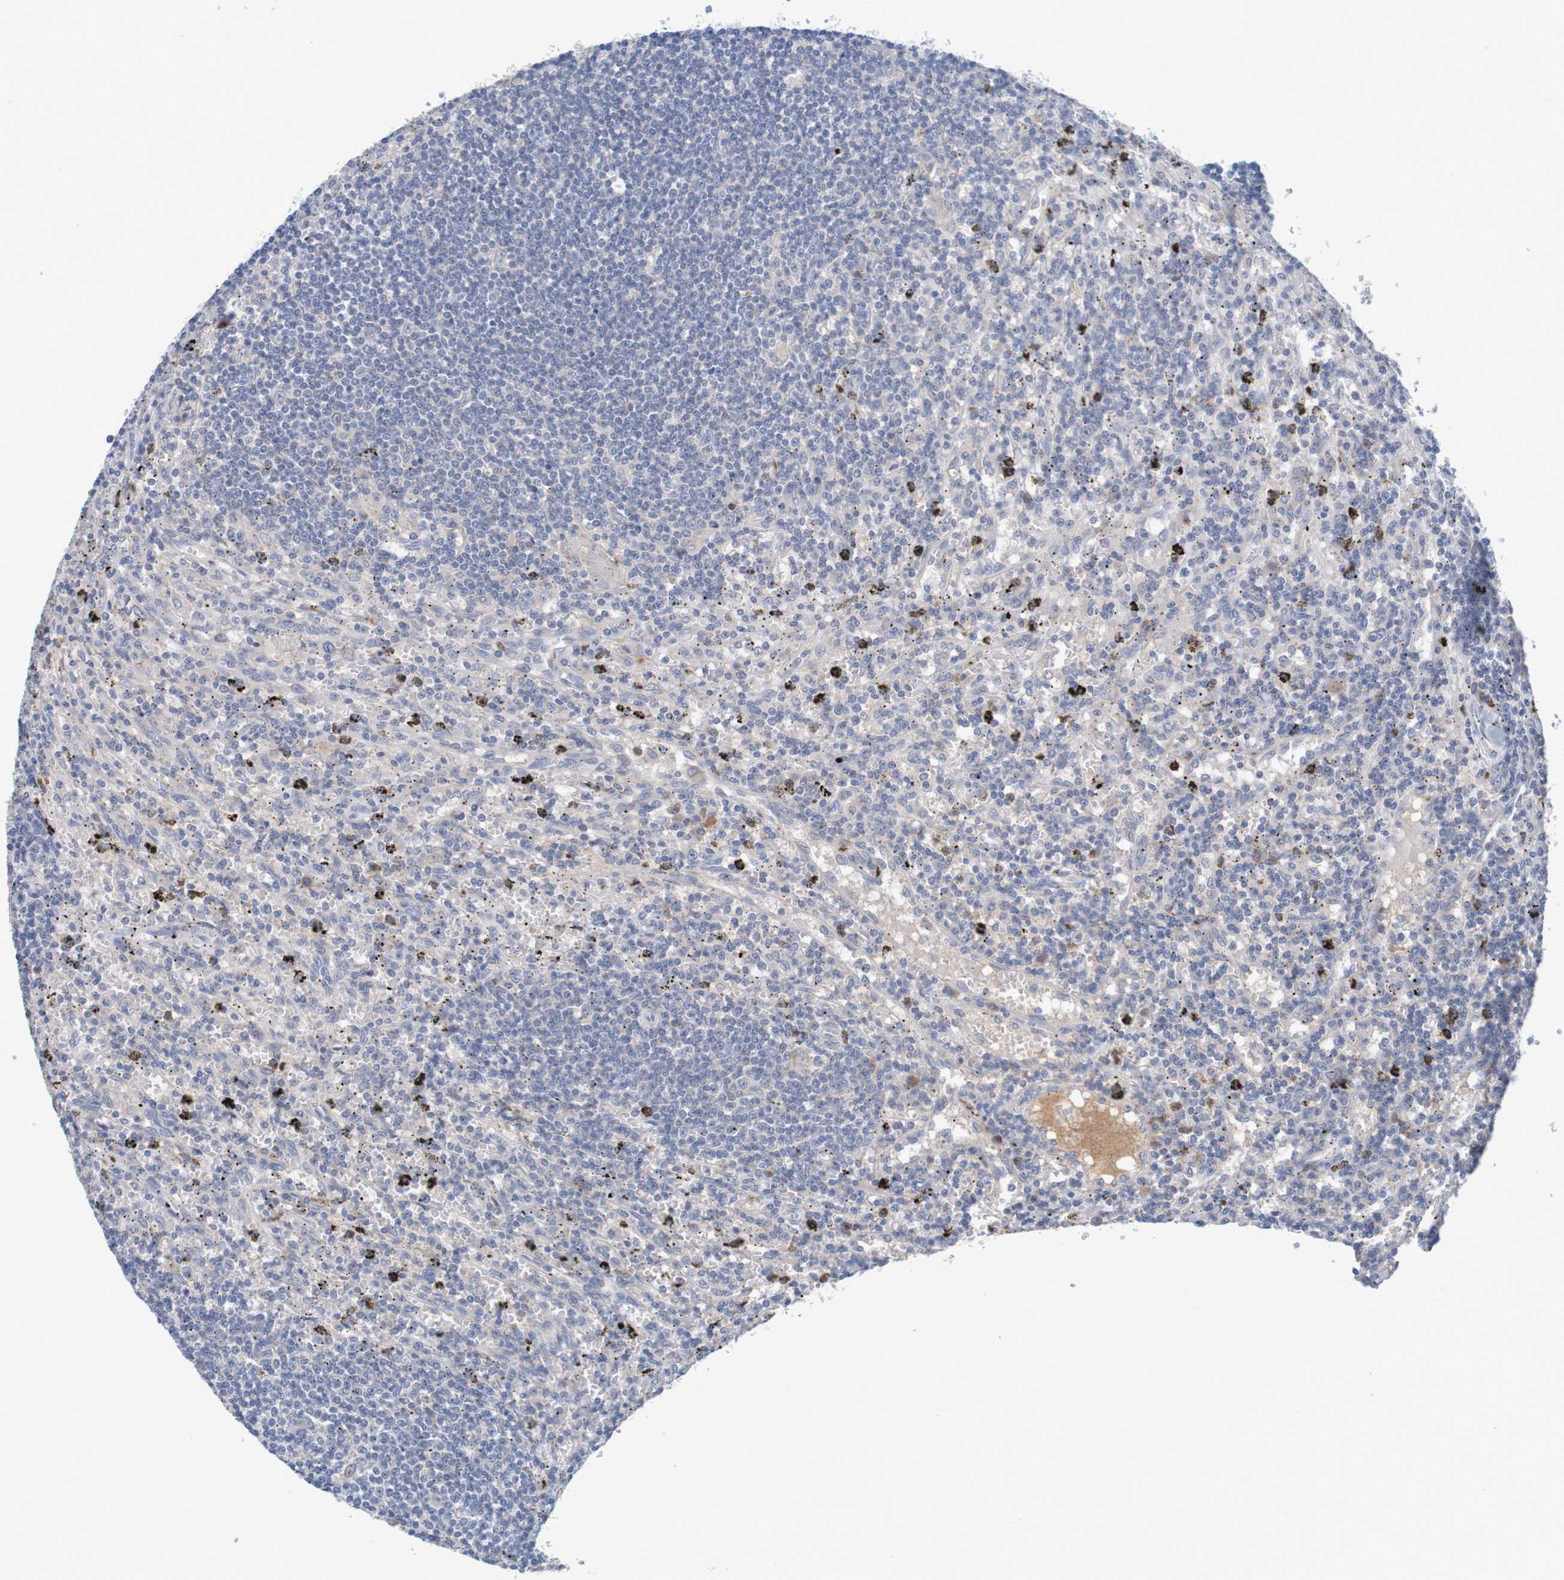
{"staining": {"intensity": "weak", "quantity": "<25%", "location": "cytoplasmic/membranous"}, "tissue": "lymphoma", "cell_type": "Tumor cells", "image_type": "cancer", "snomed": [{"axis": "morphology", "description": "Malignant lymphoma, non-Hodgkin's type, Low grade"}, {"axis": "topography", "description": "Spleen"}], "caption": "Malignant lymphoma, non-Hodgkin's type (low-grade) was stained to show a protein in brown. There is no significant expression in tumor cells.", "gene": "LTA", "patient": {"sex": "male", "age": 76}}